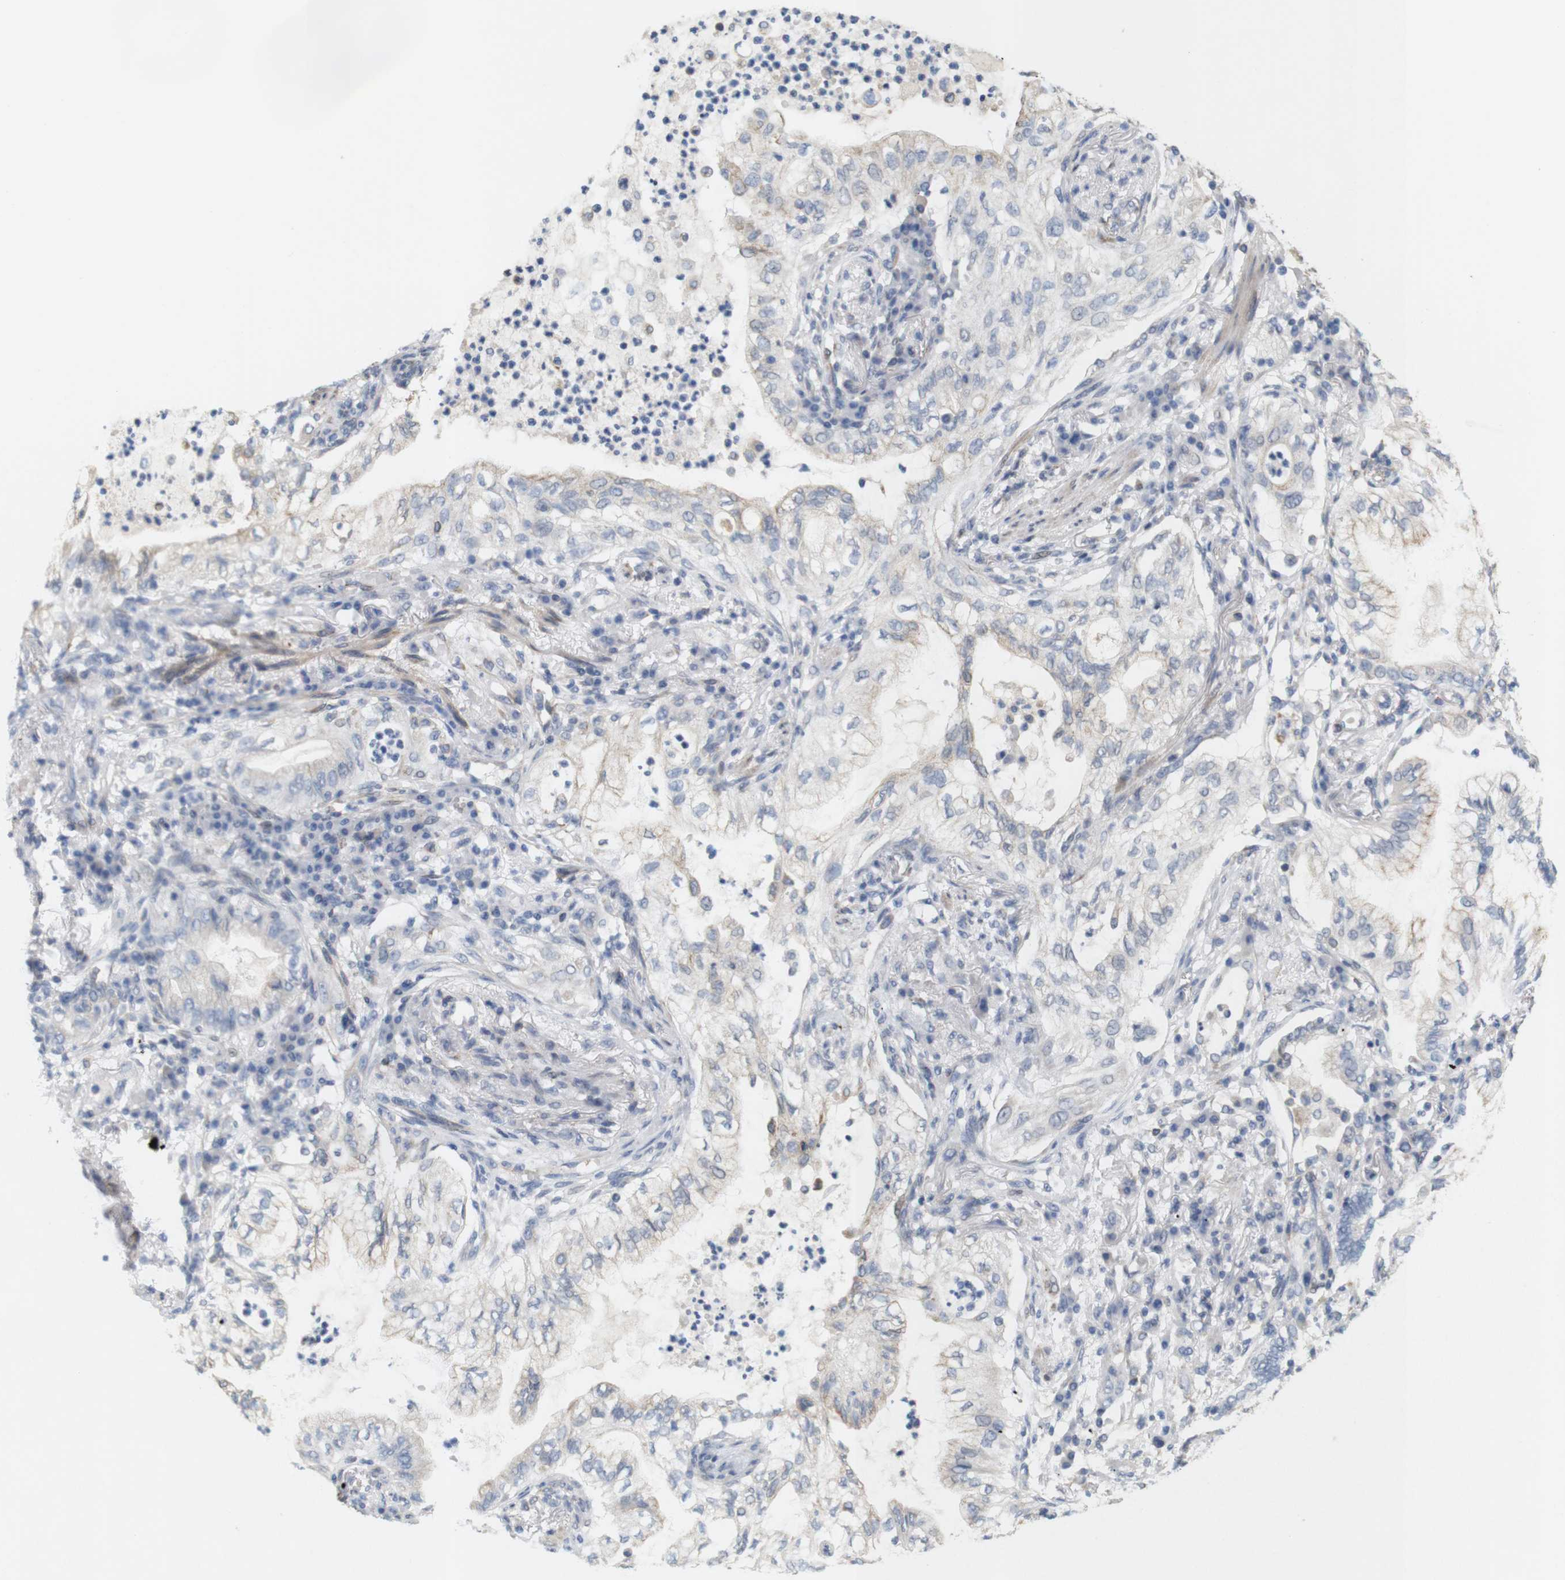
{"staining": {"intensity": "weak", "quantity": "25%-75%", "location": "cytoplasmic/membranous"}, "tissue": "lung cancer", "cell_type": "Tumor cells", "image_type": "cancer", "snomed": [{"axis": "morphology", "description": "Normal tissue, NOS"}, {"axis": "morphology", "description": "Adenocarcinoma, NOS"}, {"axis": "topography", "description": "Bronchus"}, {"axis": "topography", "description": "Lung"}], "caption": "High-magnification brightfield microscopy of lung adenocarcinoma stained with DAB (3,3'-diaminobenzidine) (brown) and counterstained with hematoxylin (blue). tumor cells exhibit weak cytoplasmic/membranous expression is seen in about25%-75% of cells. (DAB IHC, brown staining for protein, blue staining for nuclei).", "gene": "ITPR1", "patient": {"sex": "female", "age": 70}}